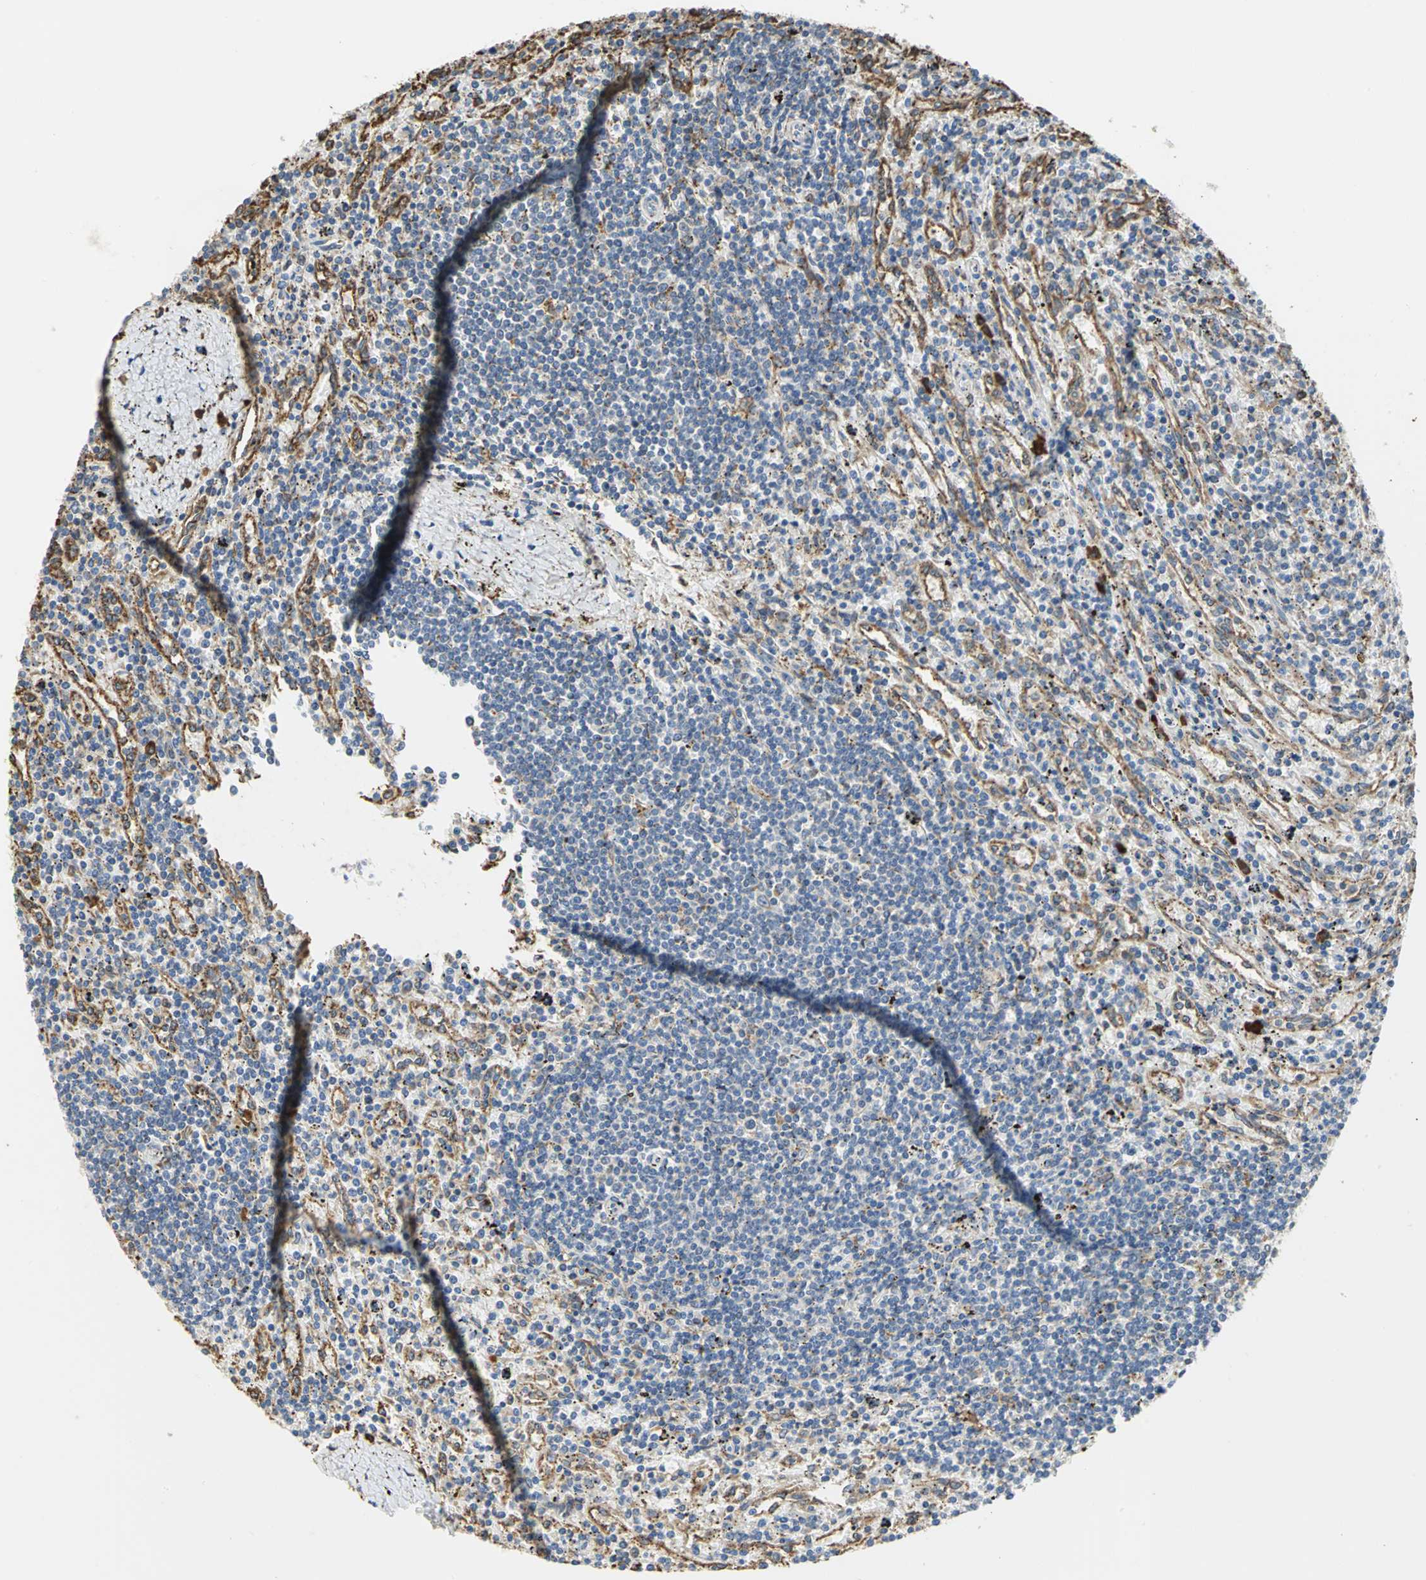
{"staining": {"intensity": "negative", "quantity": "none", "location": "none"}, "tissue": "lymphoma", "cell_type": "Tumor cells", "image_type": "cancer", "snomed": [{"axis": "morphology", "description": "Malignant lymphoma, non-Hodgkin's type, Low grade"}, {"axis": "topography", "description": "Spleen"}], "caption": "Immunohistochemical staining of human lymphoma reveals no significant expression in tumor cells.", "gene": "SDF2L1", "patient": {"sex": "male", "age": 76}}